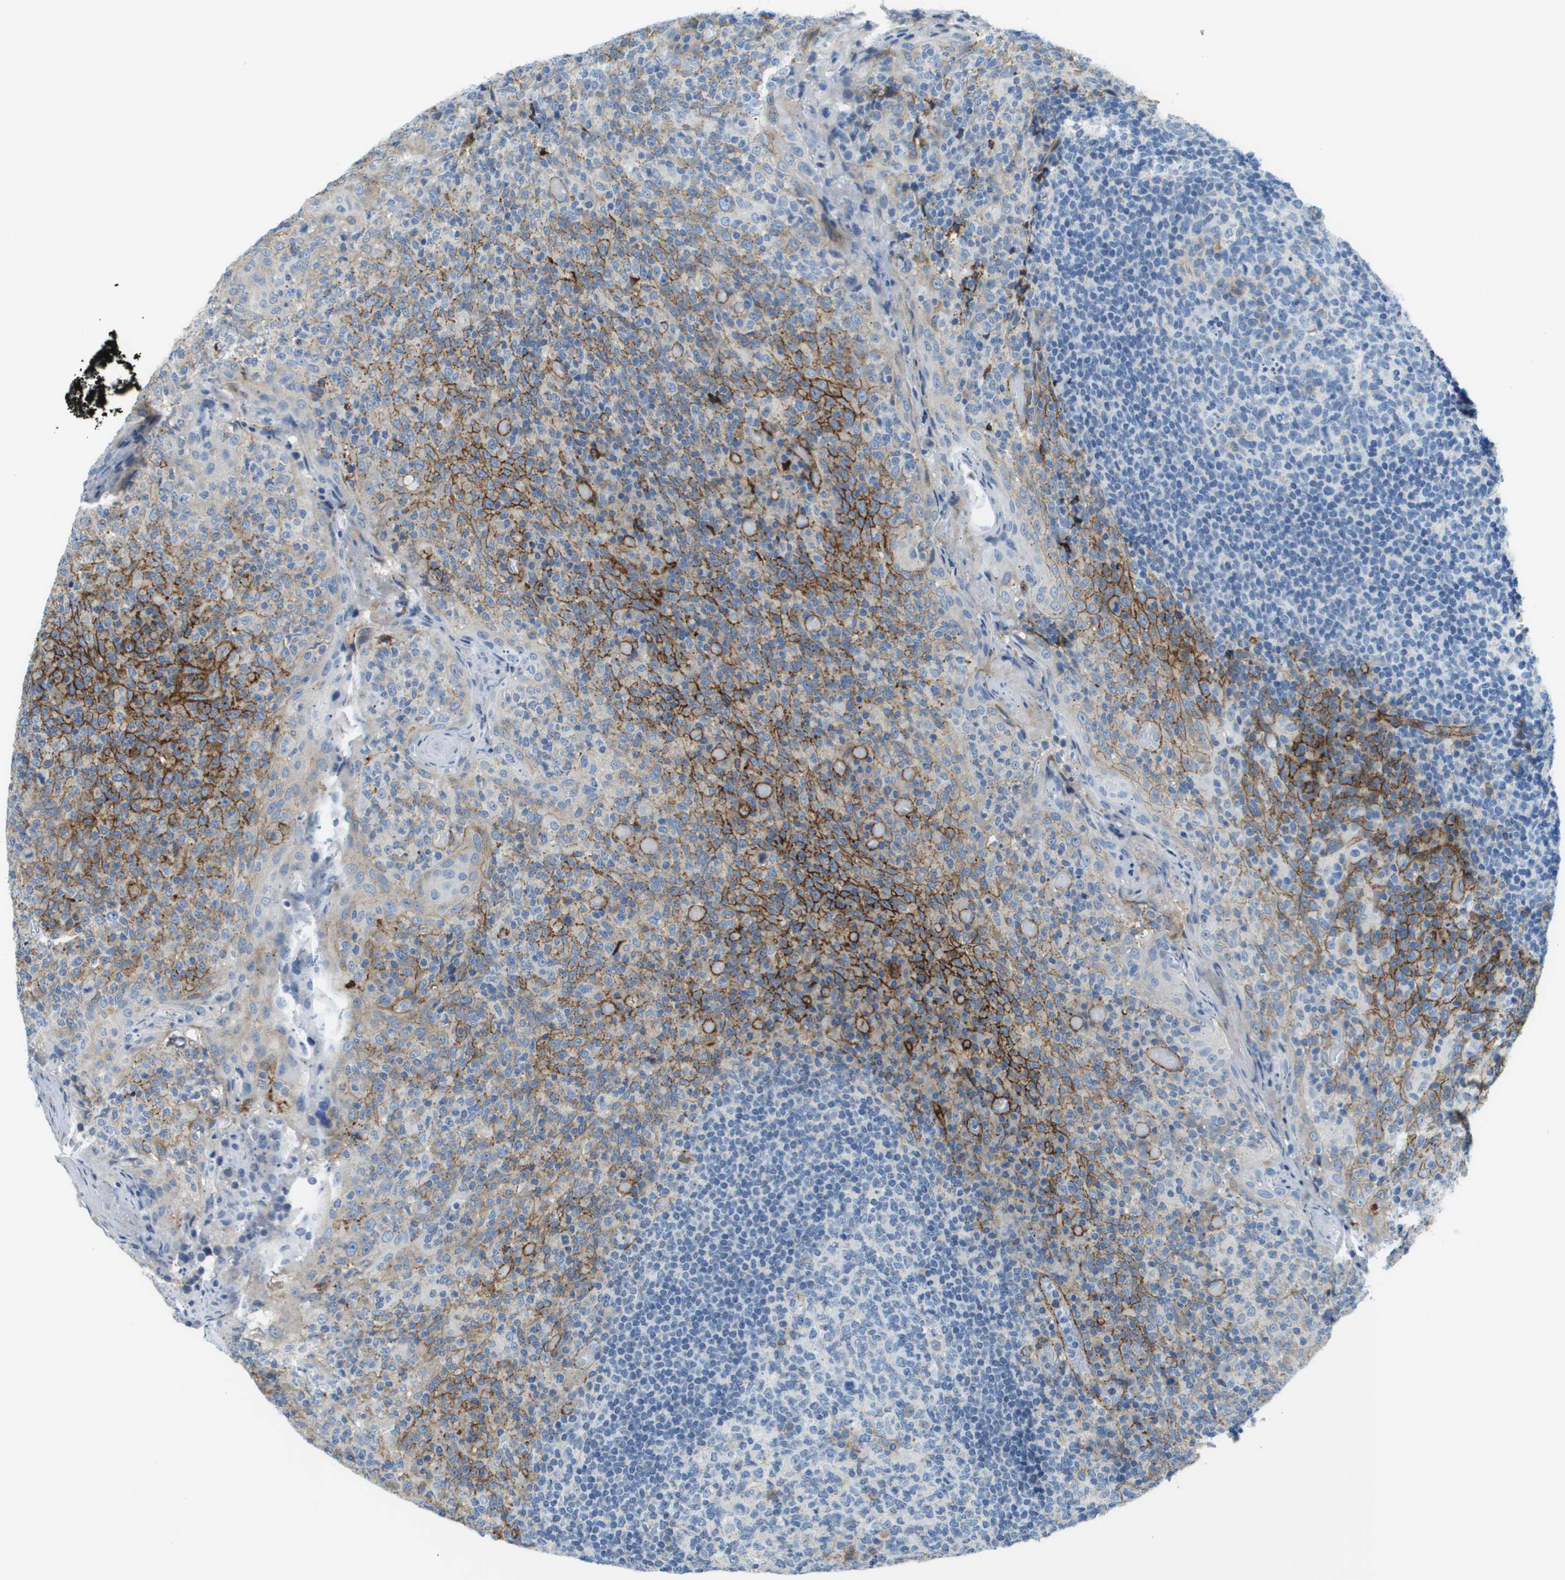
{"staining": {"intensity": "negative", "quantity": "none", "location": "none"}, "tissue": "tonsil", "cell_type": "Germinal center cells", "image_type": "normal", "snomed": [{"axis": "morphology", "description": "Normal tissue, NOS"}, {"axis": "topography", "description": "Tonsil"}], "caption": "A histopathology image of human tonsil is negative for staining in germinal center cells. The staining was performed using DAB (3,3'-diaminobenzidine) to visualize the protein expression in brown, while the nuclei were stained in blue with hematoxylin (Magnification: 20x).", "gene": "SDC1", "patient": {"sex": "female", "age": 19}}